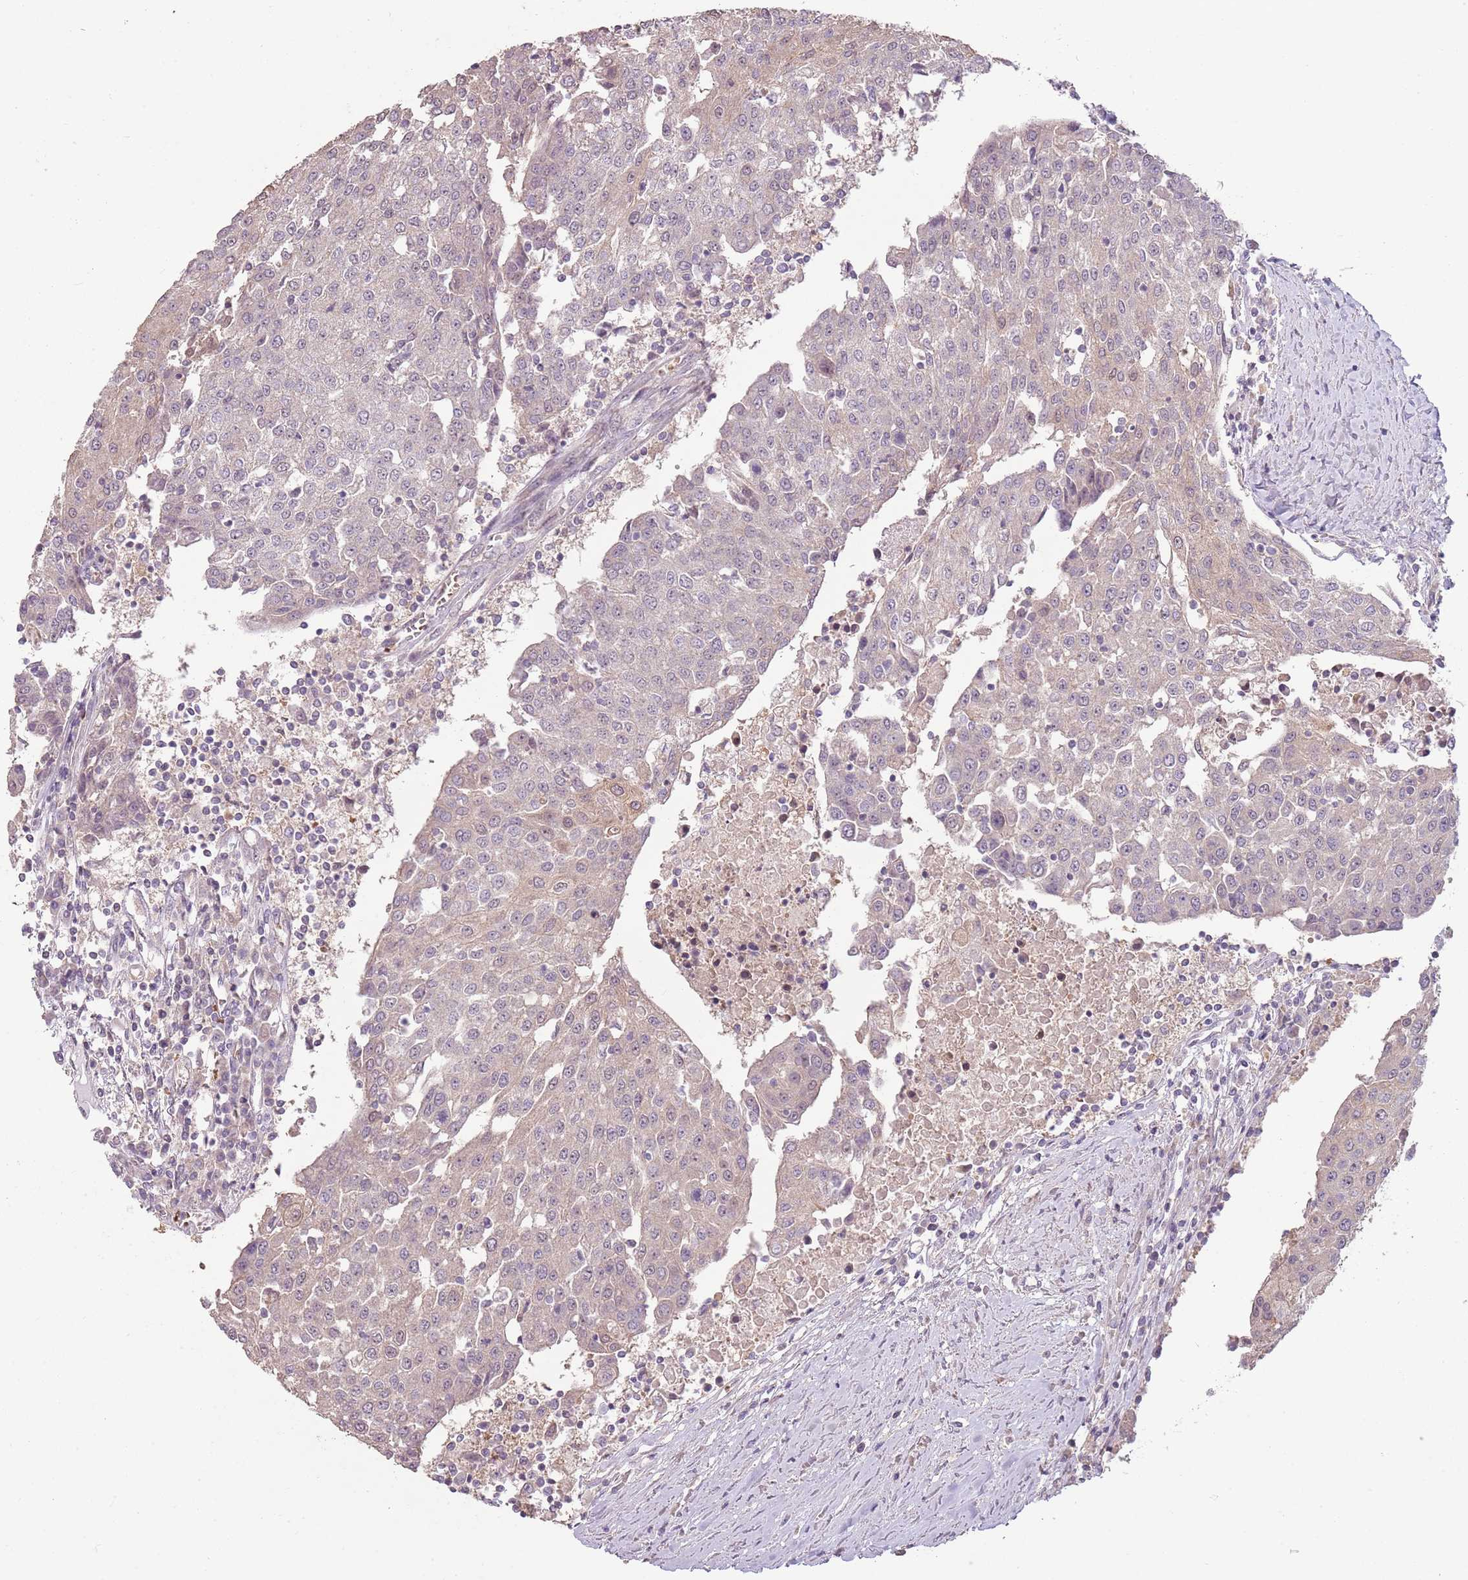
{"staining": {"intensity": "negative", "quantity": "none", "location": "none"}, "tissue": "urothelial cancer", "cell_type": "Tumor cells", "image_type": "cancer", "snomed": [{"axis": "morphology", "description": "Urothelial carcinoma, High grade"}, {"axis": "topography", "description": "Urinary bladder"}], "caption": "DAB immunohistochemical staining of human high-grade urothelial carcinoma shows no significant expression in tumor cells.", "gene": "TEKT4", "patient": {"sex": "female", "age": 85}}